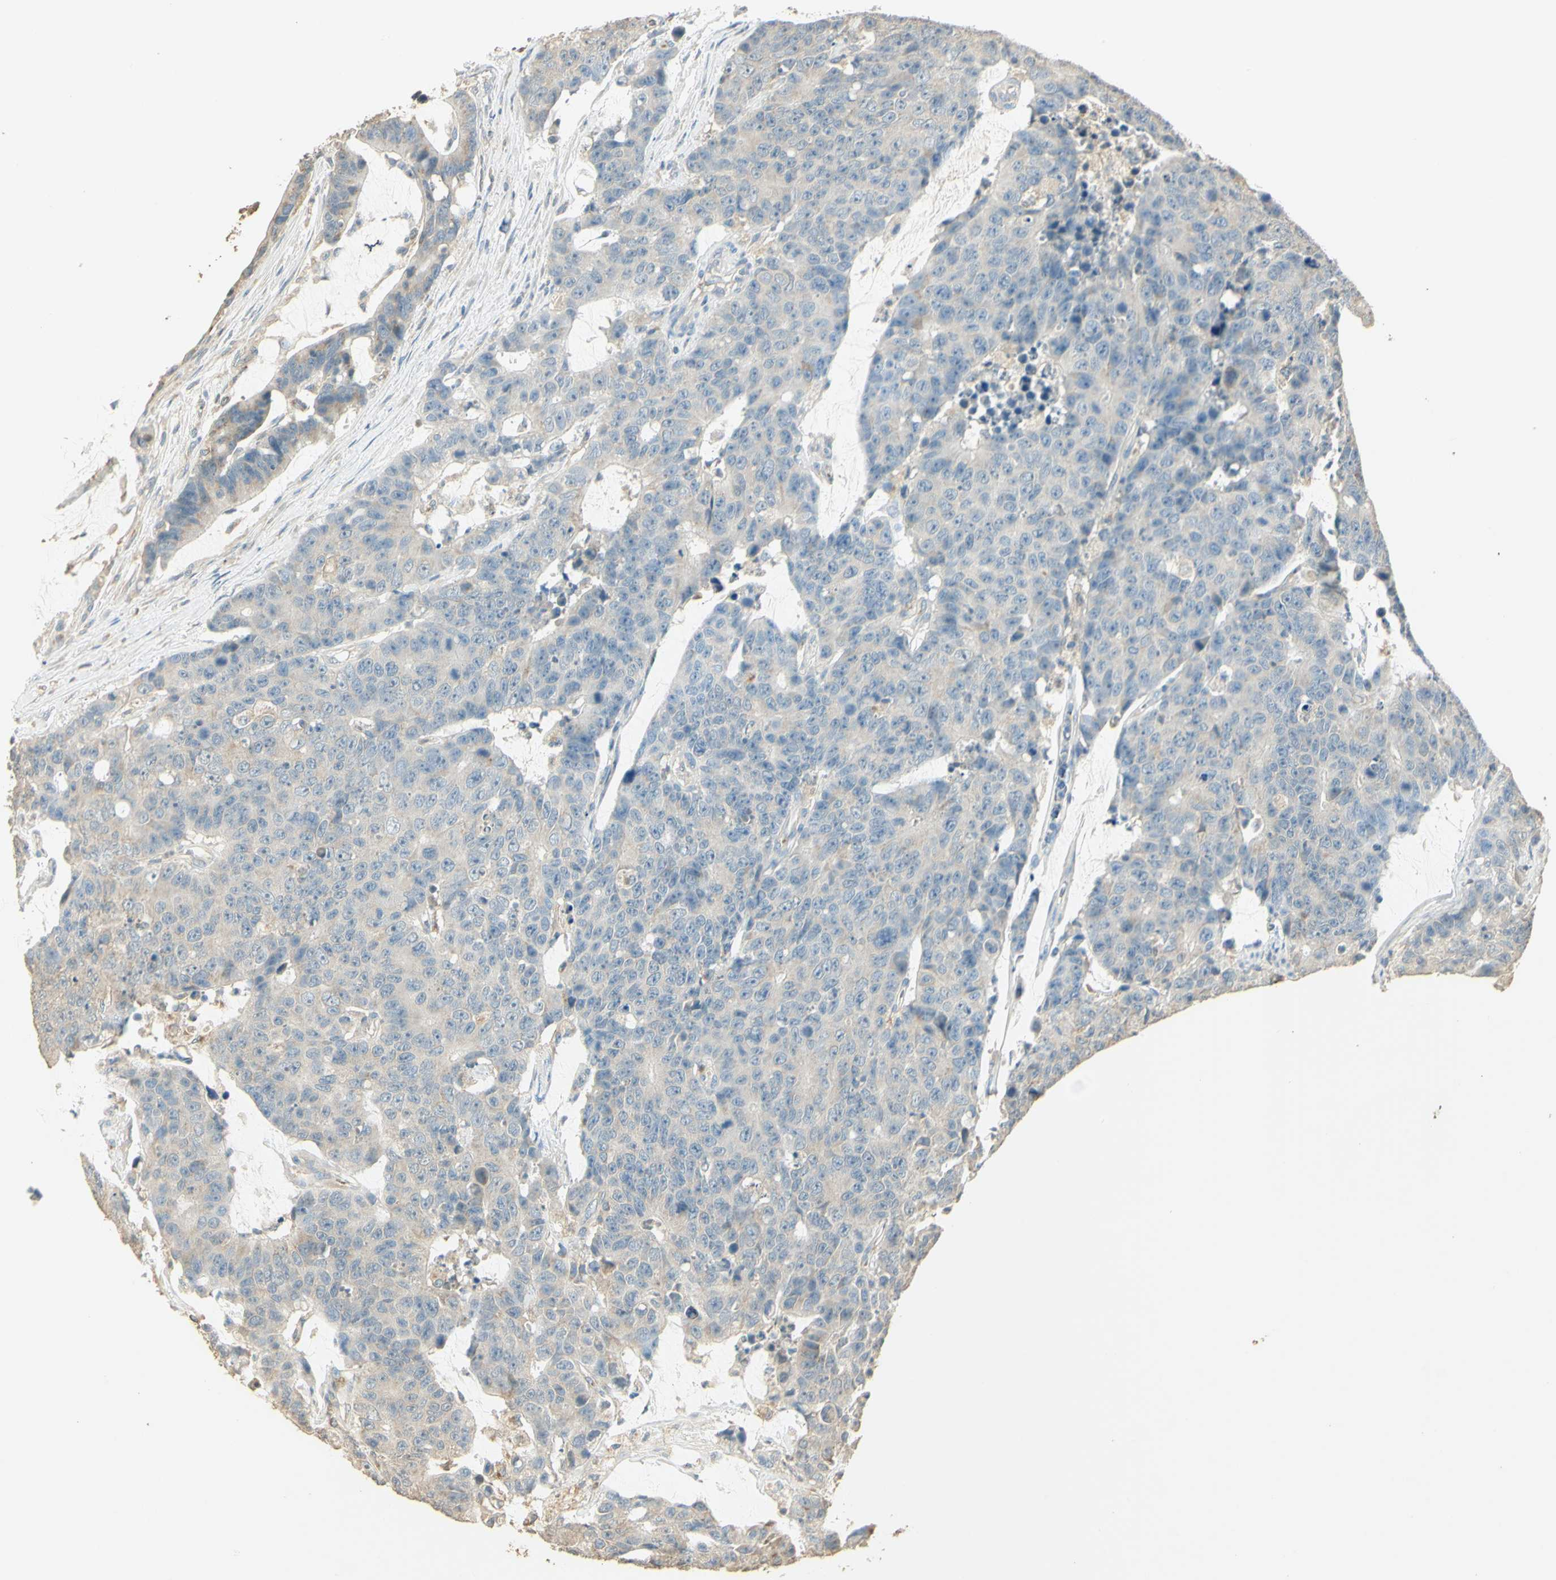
{"staining": {"intensity": "weak", "quantity": "25%-75%", "location": "cytoplasmic/membranous"}, "tissue": "colorectal cancer", "cell_type": "Tumor cells", "image_type": "cancer", "snomed": [{"axis": "morphology", "description": "Adenocarcinoma, NOS"}, {"axis": "topography", "description": "Colon"}], "caption": "Immunohistochemistry photomicrograph of colorectal adenocarcinoma stained for a protein (brown), which reveals low levels of weak cytoplasmic/membranous staining in approximately 25%-75% of tumor cells.", "gene": "UXS1", "patient": {"sex": "female", "age": 86}}